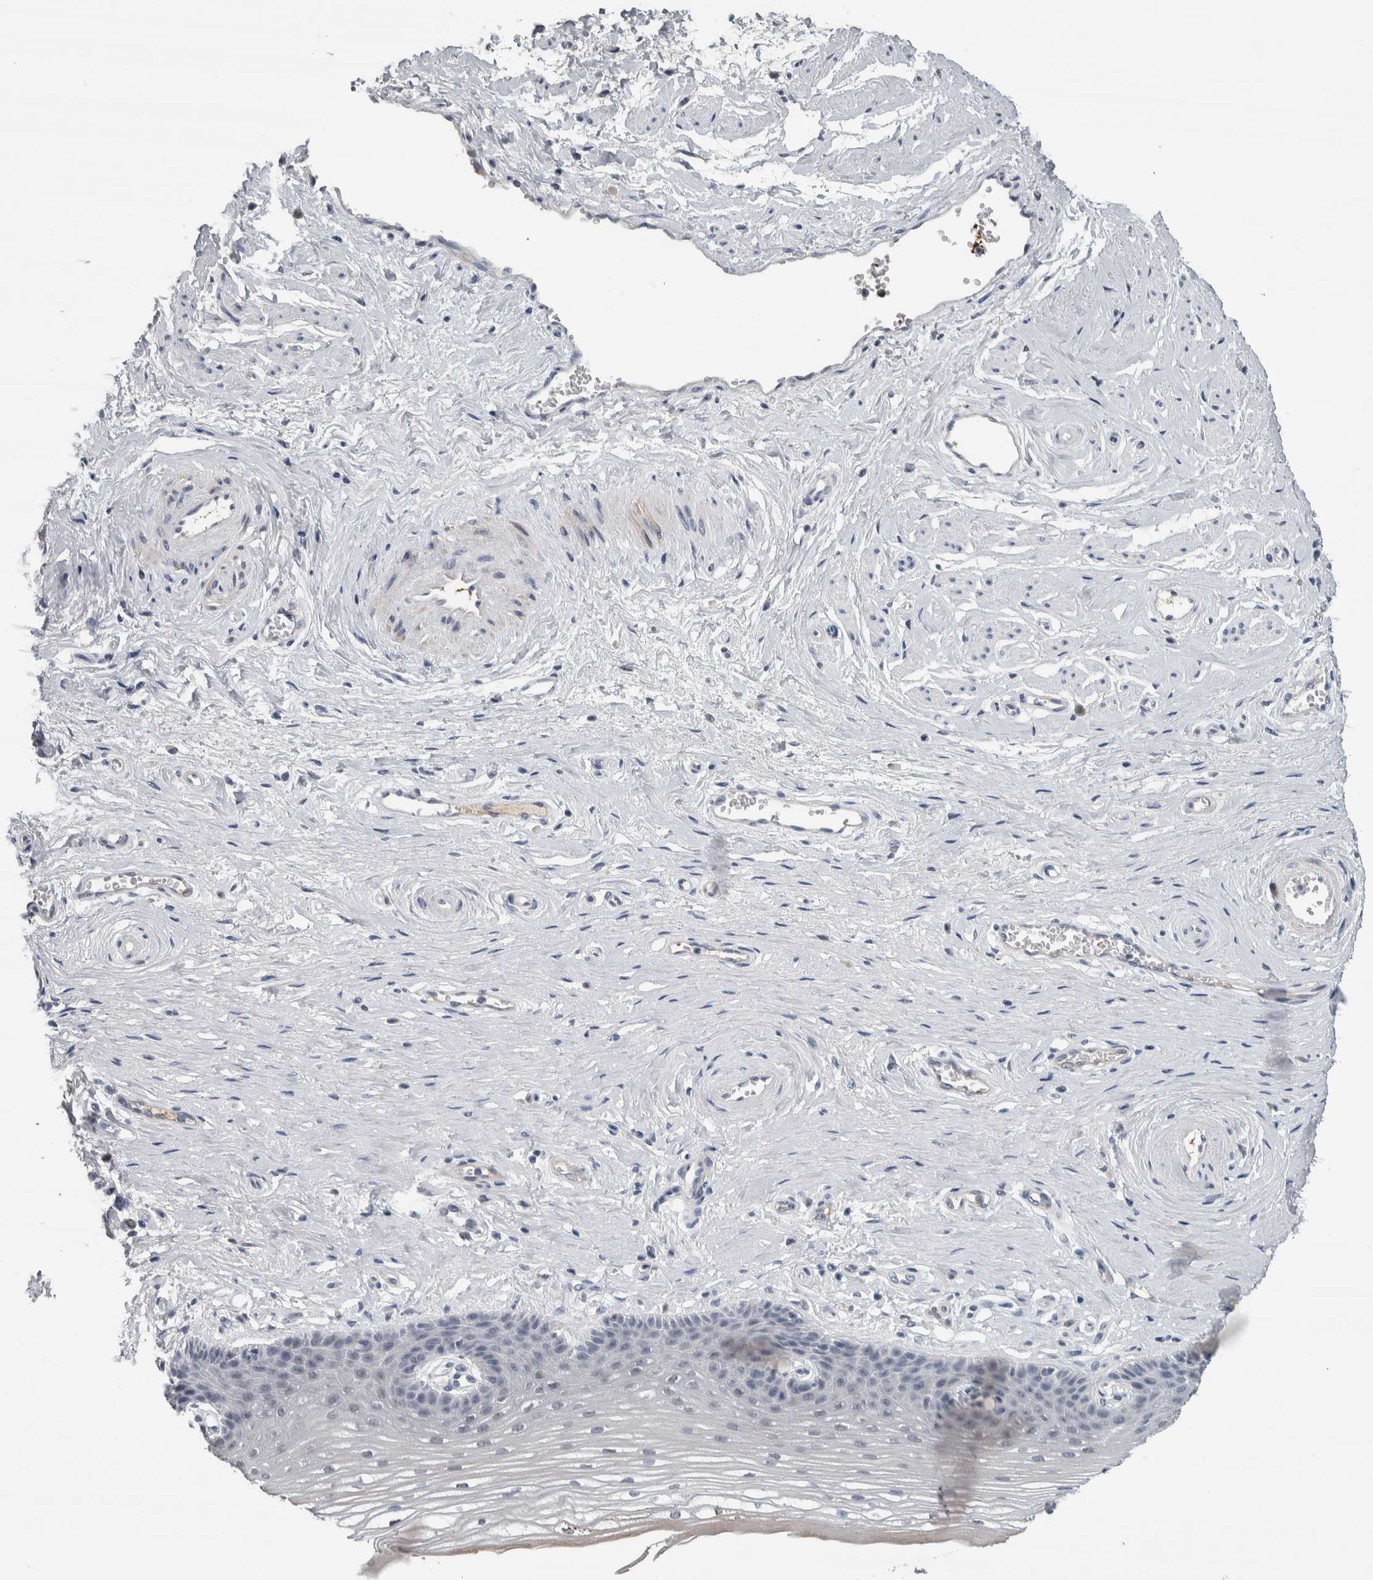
{"staining": {"intensity": "negative", "quantity": "none", "location": "none"}, "tissue": "vagina", "cell_type": "Squamous epithelial cells", "image_type": "normal", "snomed": [{"axis": "morphology", "description": "Normal tissue, NOS"}, {"axis": "topography", "description": "Vagina"}], "caption": "Squamous epithelial cells are negative for protein expression in benign human vagina.", "gene": "CAVIN4", "patient": {"sex": "female", "age": 46}}